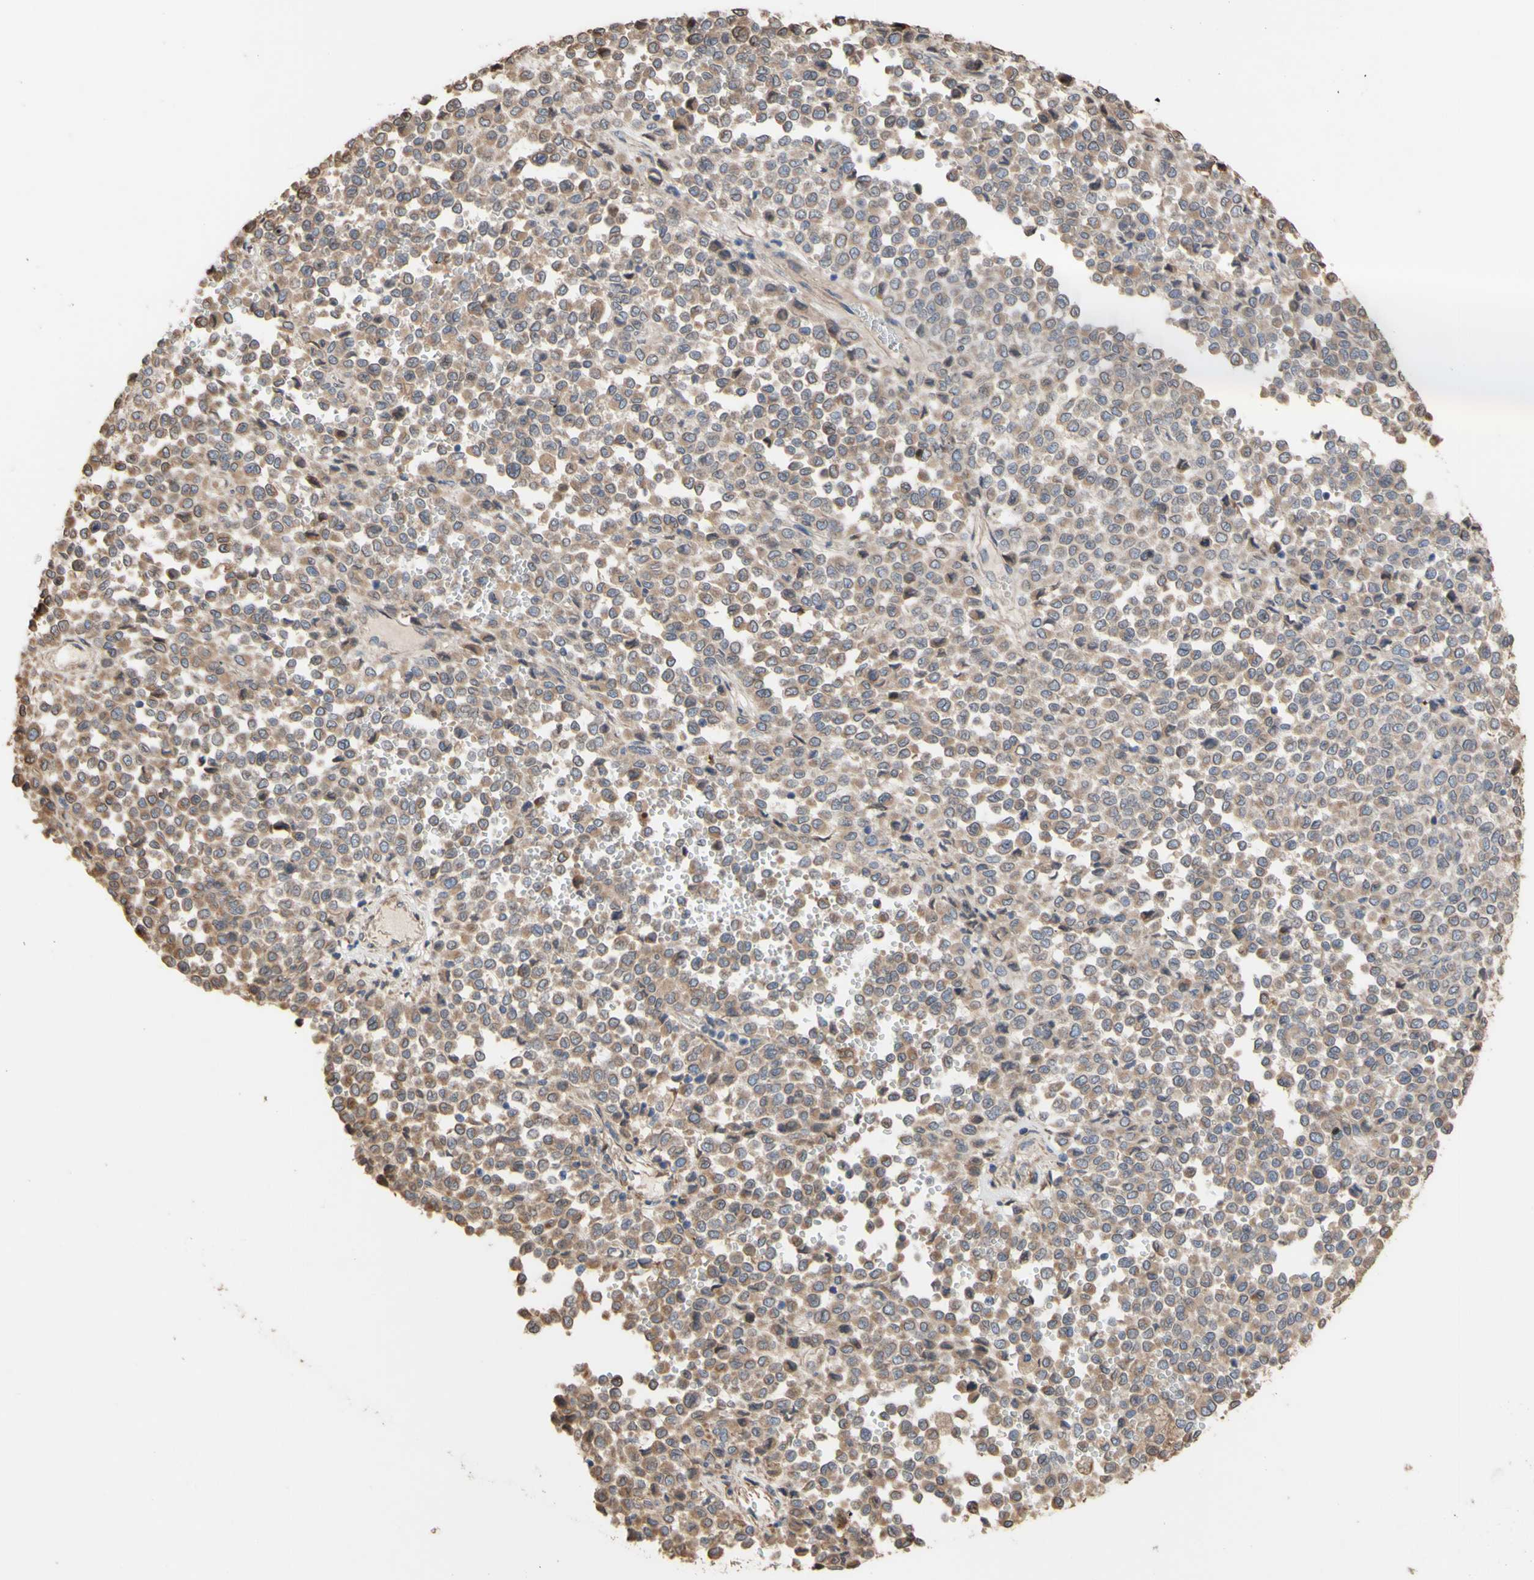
{"staining": {"intensity": "weak", "quantity": ">75%", "location": "cytoplasmic/membranous"}, "tissue": "melanoma", "cell_type": "Tumor cells", "image_type": "cancer", "snomed": [{"axis": "morphology", "description": "Malignant melanoma, Metastatic site"}, {"axis": "topography", "description": "Pancreas"}], "caption": "Immunohistochemistry (IHC) staining of melanoma, which exhibits low levels of weak cytoplasmic/membranous positivity in about >75% of tumor cells indicating weak cytoplasmic/membranous protein staining. The staining was performed using DAB (brown) for protein detection and nuclei were counterstained in hematoxylin (blue).", "gene": "NECTIN3", "patient": {"sex": "female", "age": 30}}